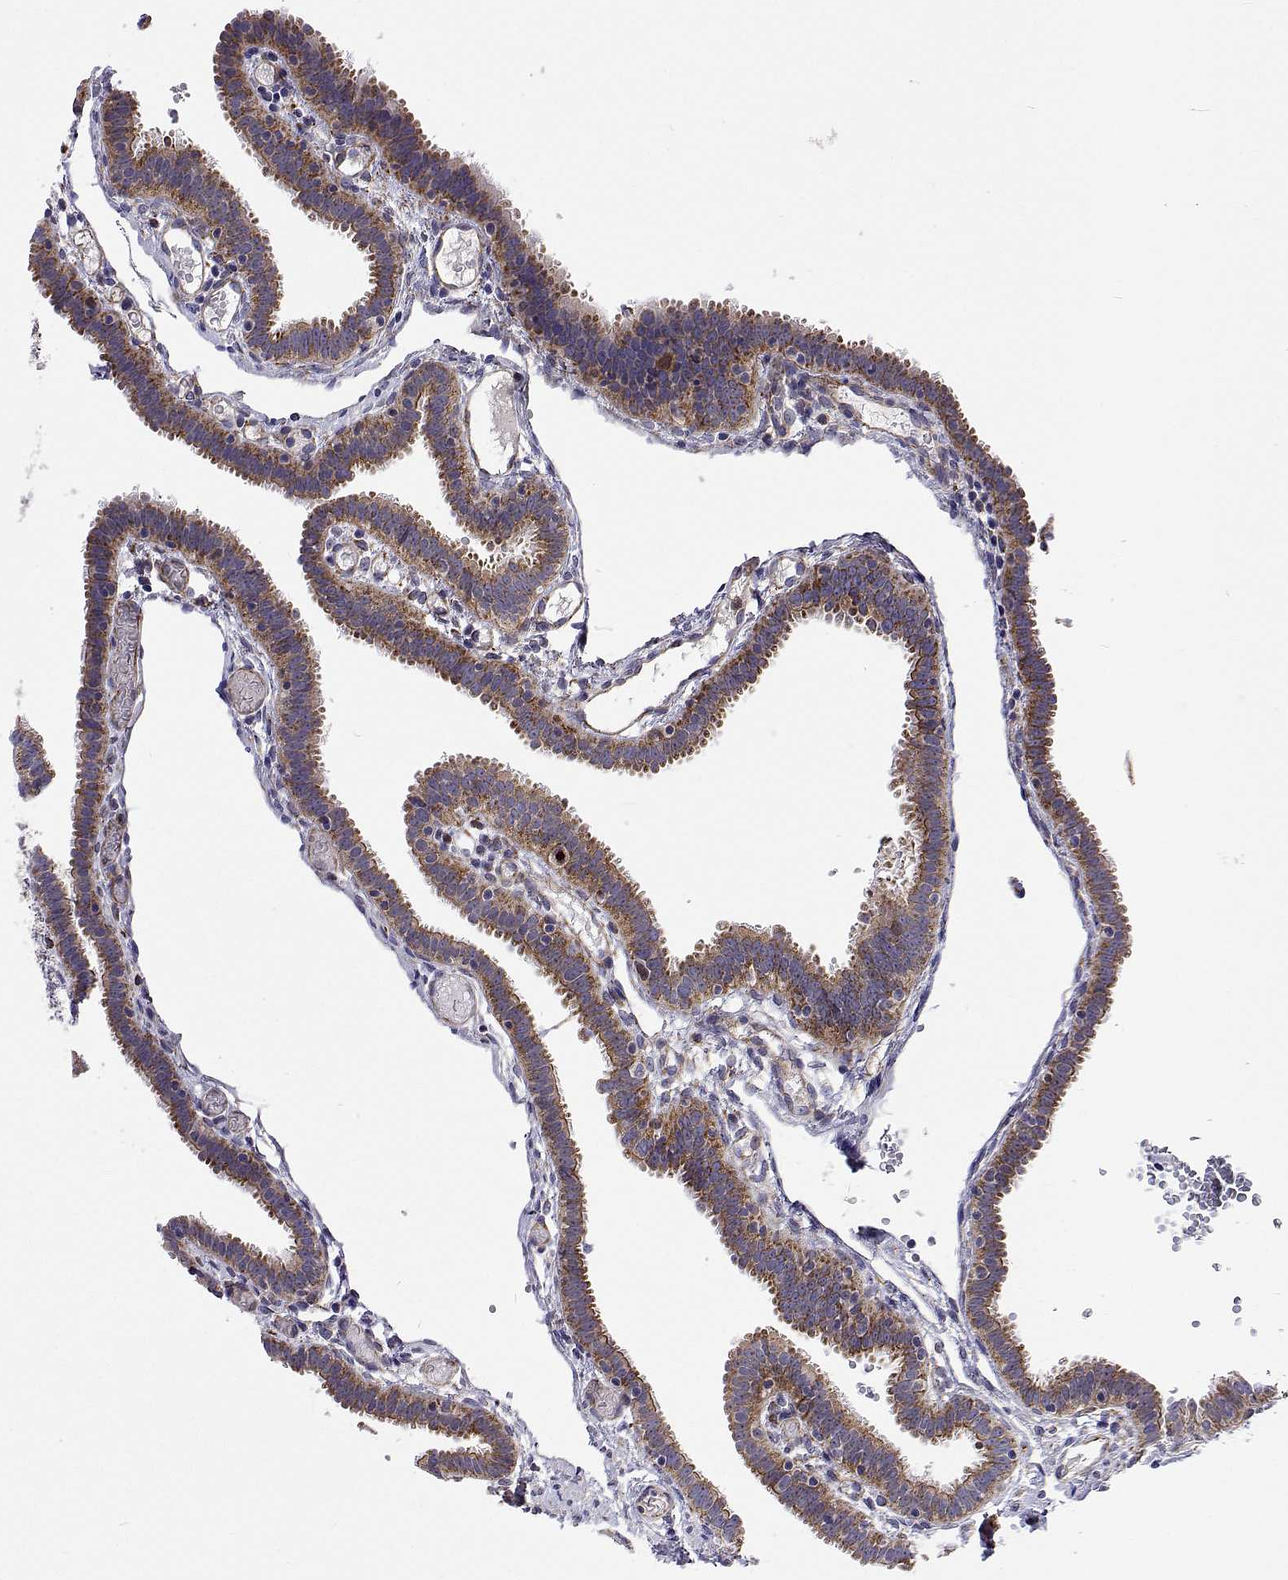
{"staining": {"intensity": "moderate", "quantity": ">75%", "location": "cytoplasmic/membranous"}, "tissue": "fallopian tube", "cell_type": "Glandular cells", "image_type": "normal", "snomed": [{"axis": "morphology", "description": "Normal tissue, NOS"}, {"axis": "topography", "description": "Fallopian tube"}], "caption": "IHC photomicrograph of unremarkable fallopian tube: human fallopian tube stained using immunohistochemistry exhibits medium levels of moderate protein expression localized specifically in the cytoplasmic/membranous of glandular cells, appearing as a cytoplasmic/membranous brown color.", "gene": "DHTKD1", "patient": {"sex": "female", "age": 37}}